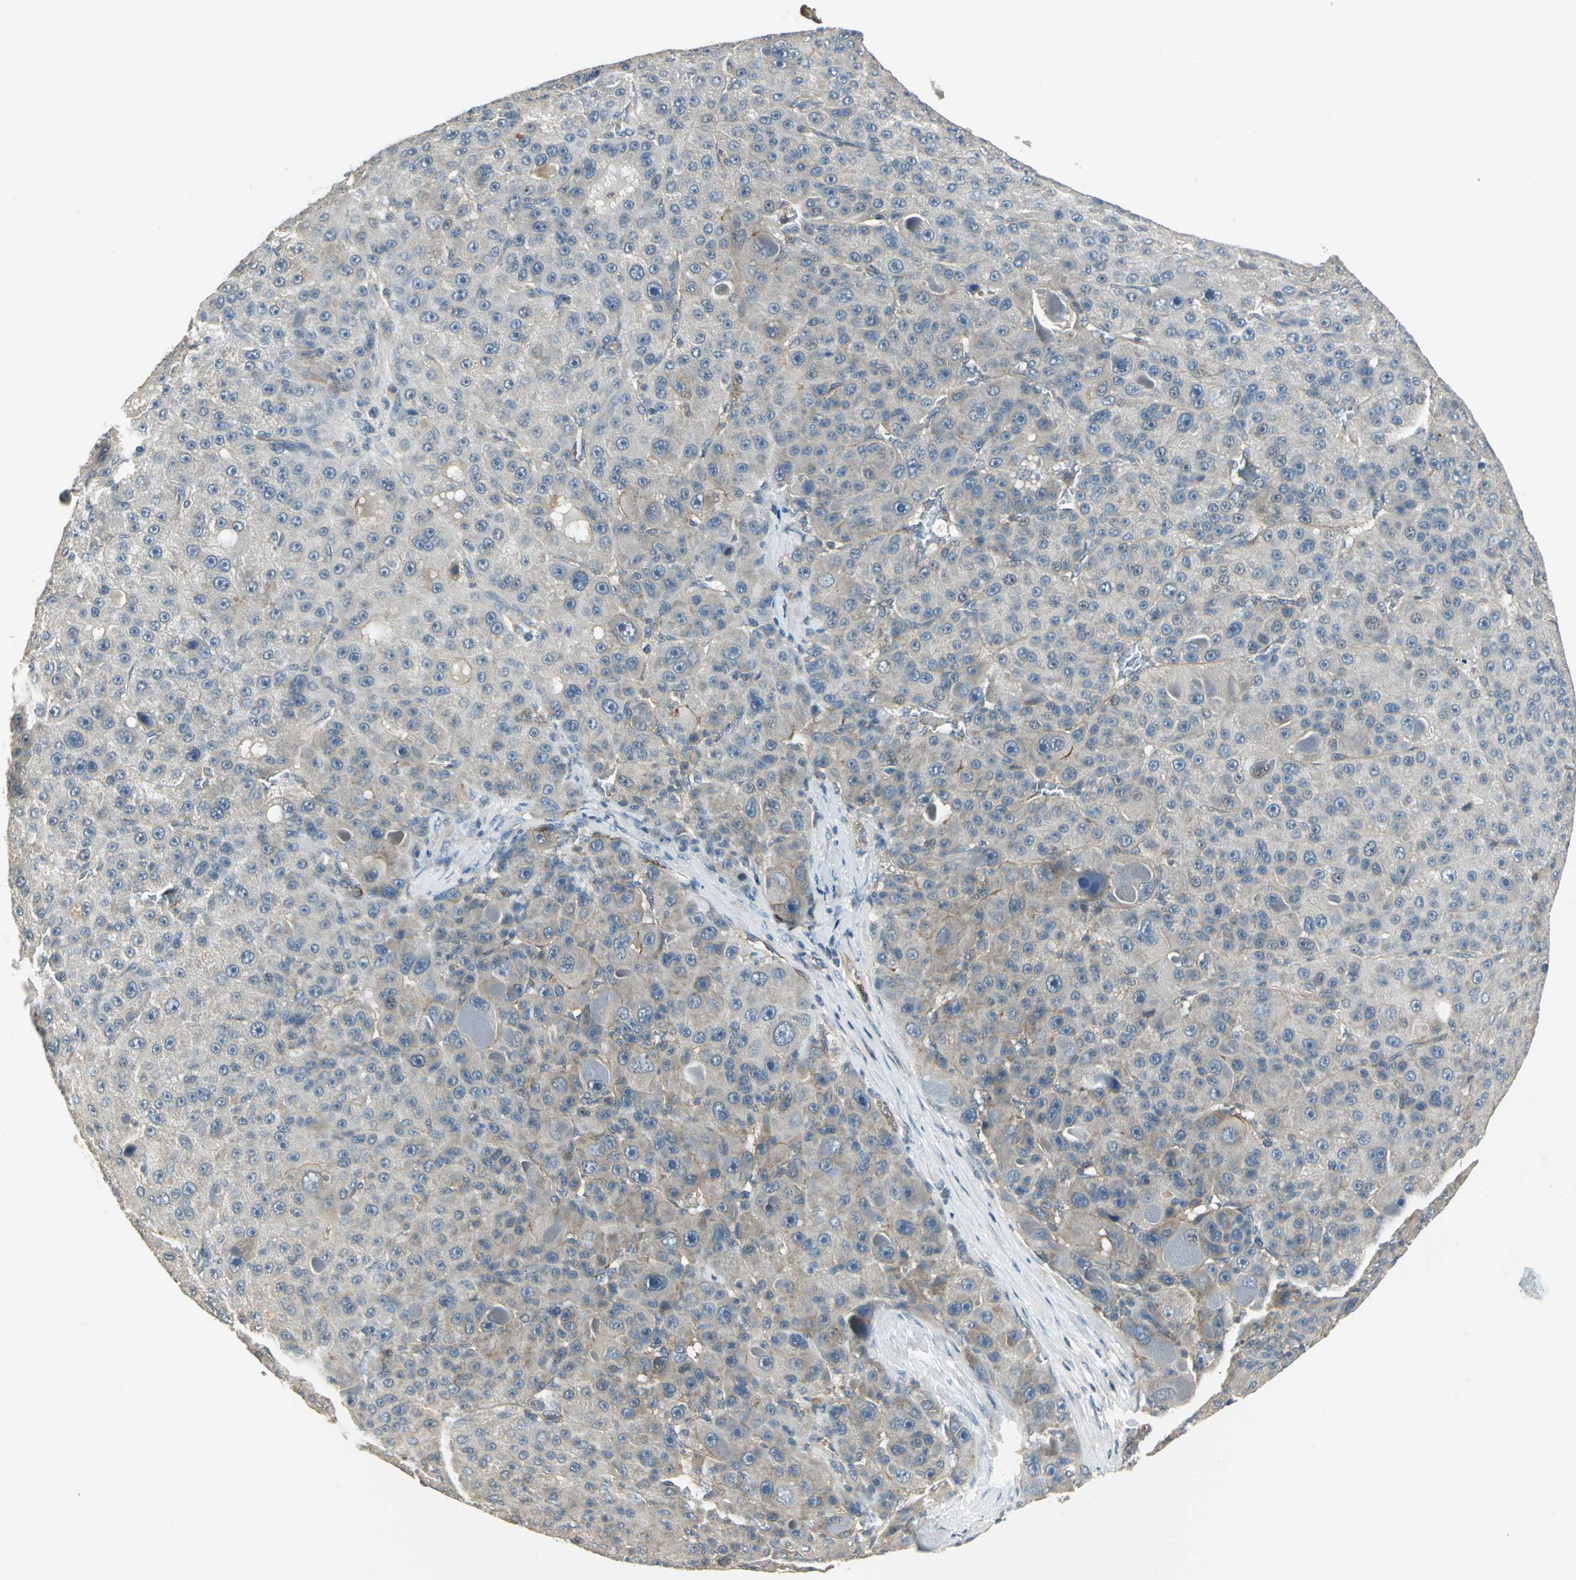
{"staining": {"intensity": "weak", "quantity": "25%-75%", "location": "cytoplasmic/membranous"}, "tissue": "liver cancer", "cell_type": "Tumor cells", "image_type": "cancer", "snomed": [{"axis": "morphology", "description": "Carcinoma, Hepatocellular, NOS"}, {"axis": "topography", "description": "Liver"}], "caption": "An image of human liver cancer (hepatocellular carcinoma) stained for a protein exhibits weak cytoplasmic/membranous brown staining in tumor cells. The staining was performed using DAB (3,3'-diaminobenzidine), with brown indicating positive protein expression. Nuclei are stained blue with hematoxylin.", "gene": "RAPGEF1", "patient": {"sex": "male", "age": 76}}